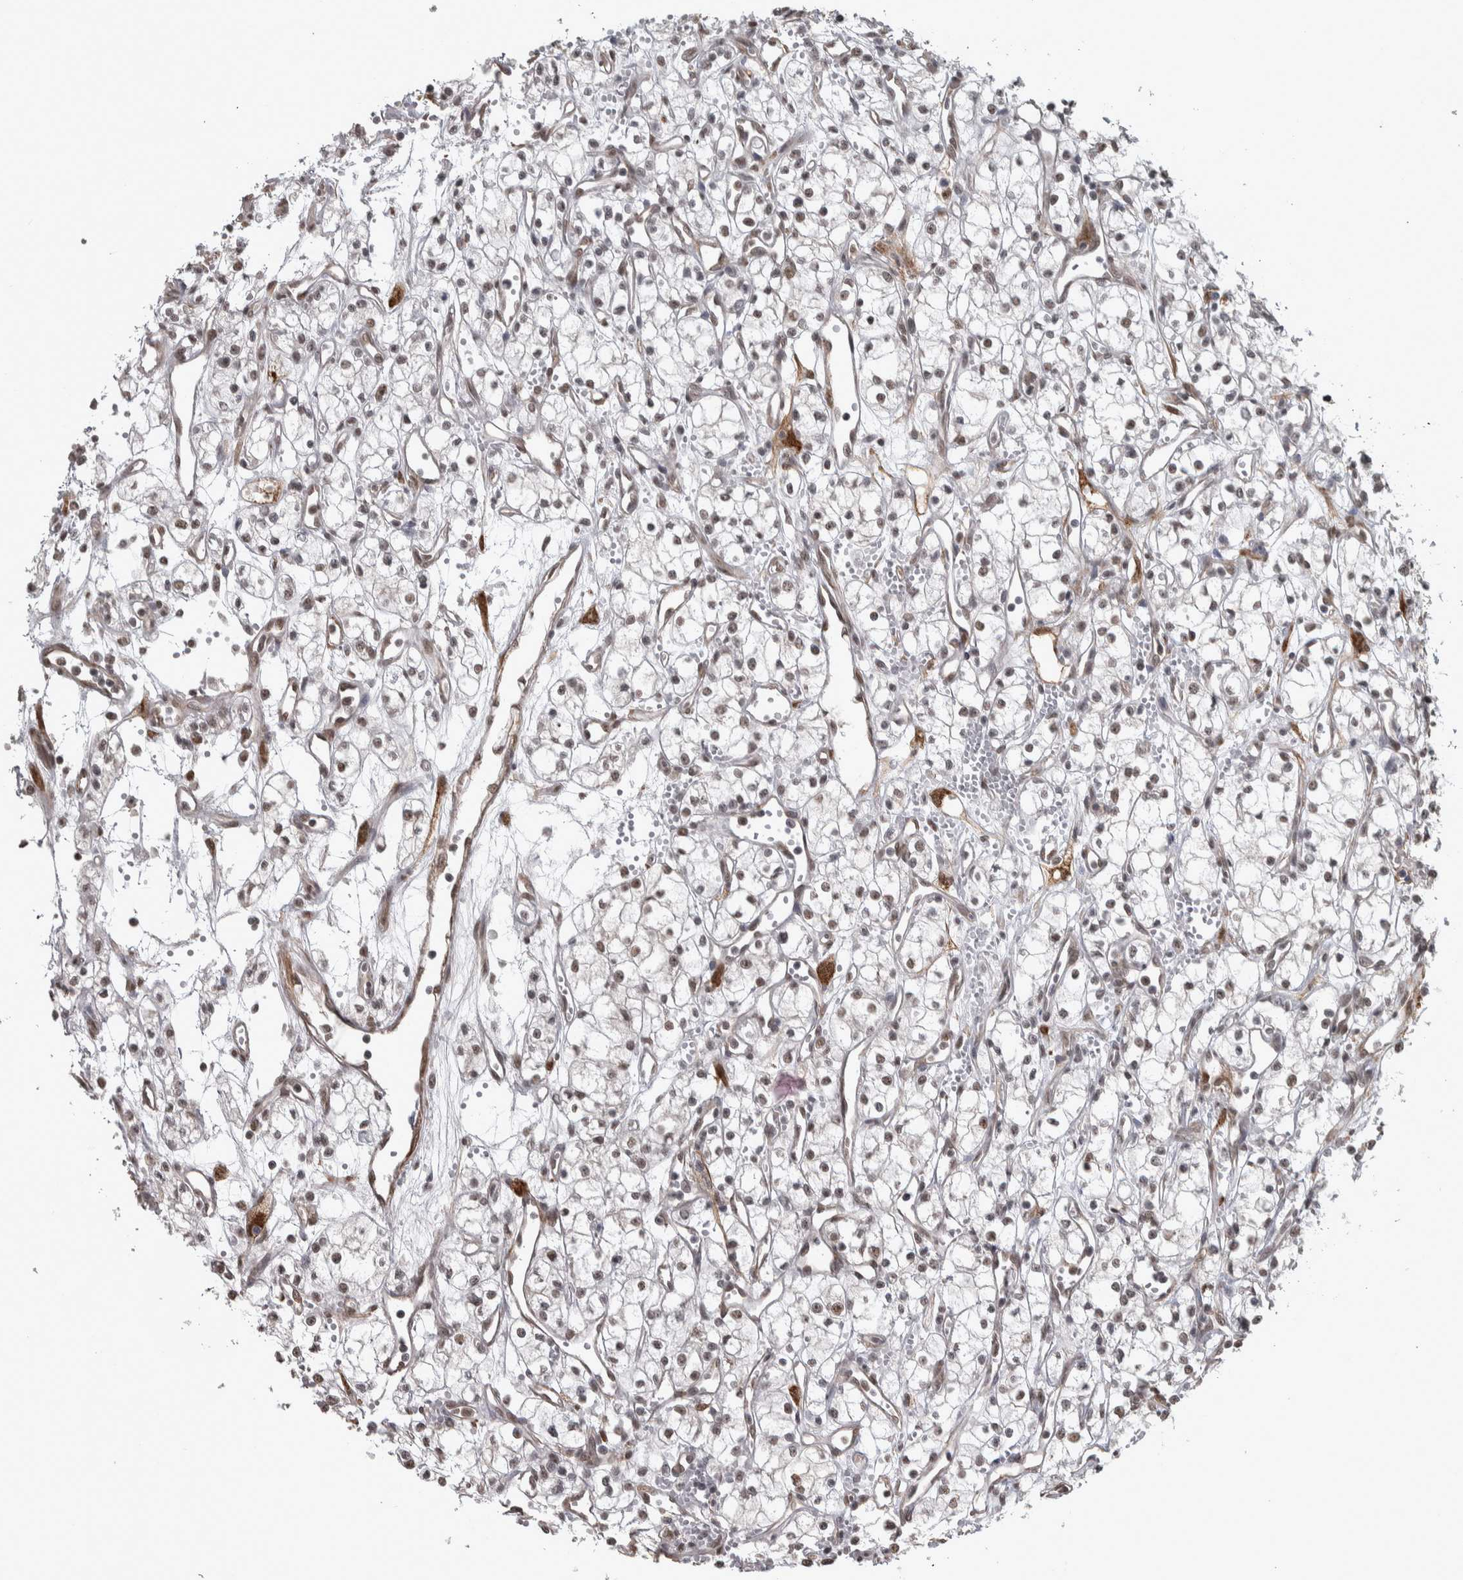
{"staining": {"intensity": "weak", "quantity": "25%-75%", "location": "nuclear"}, "tissue": "renal cancer", "cell_type": "Tumor cells", "image_type": "cancer", "snomed": [{"axis": "morphology", "description": "Adenocarcinoma, NOS"}, {"axis": "topography", "description": "Kidney"}], "caption": "Immunohistochemical staining of human renal adenocarcinoma demonstrates low levels of weak nuclear protein positivity in about 25%-75% of tumor cells. (DAB IHC with brightfield microscopy, high magnification).", "gene": "DDX42", "patient": {"sex": "male", "age": 59}}